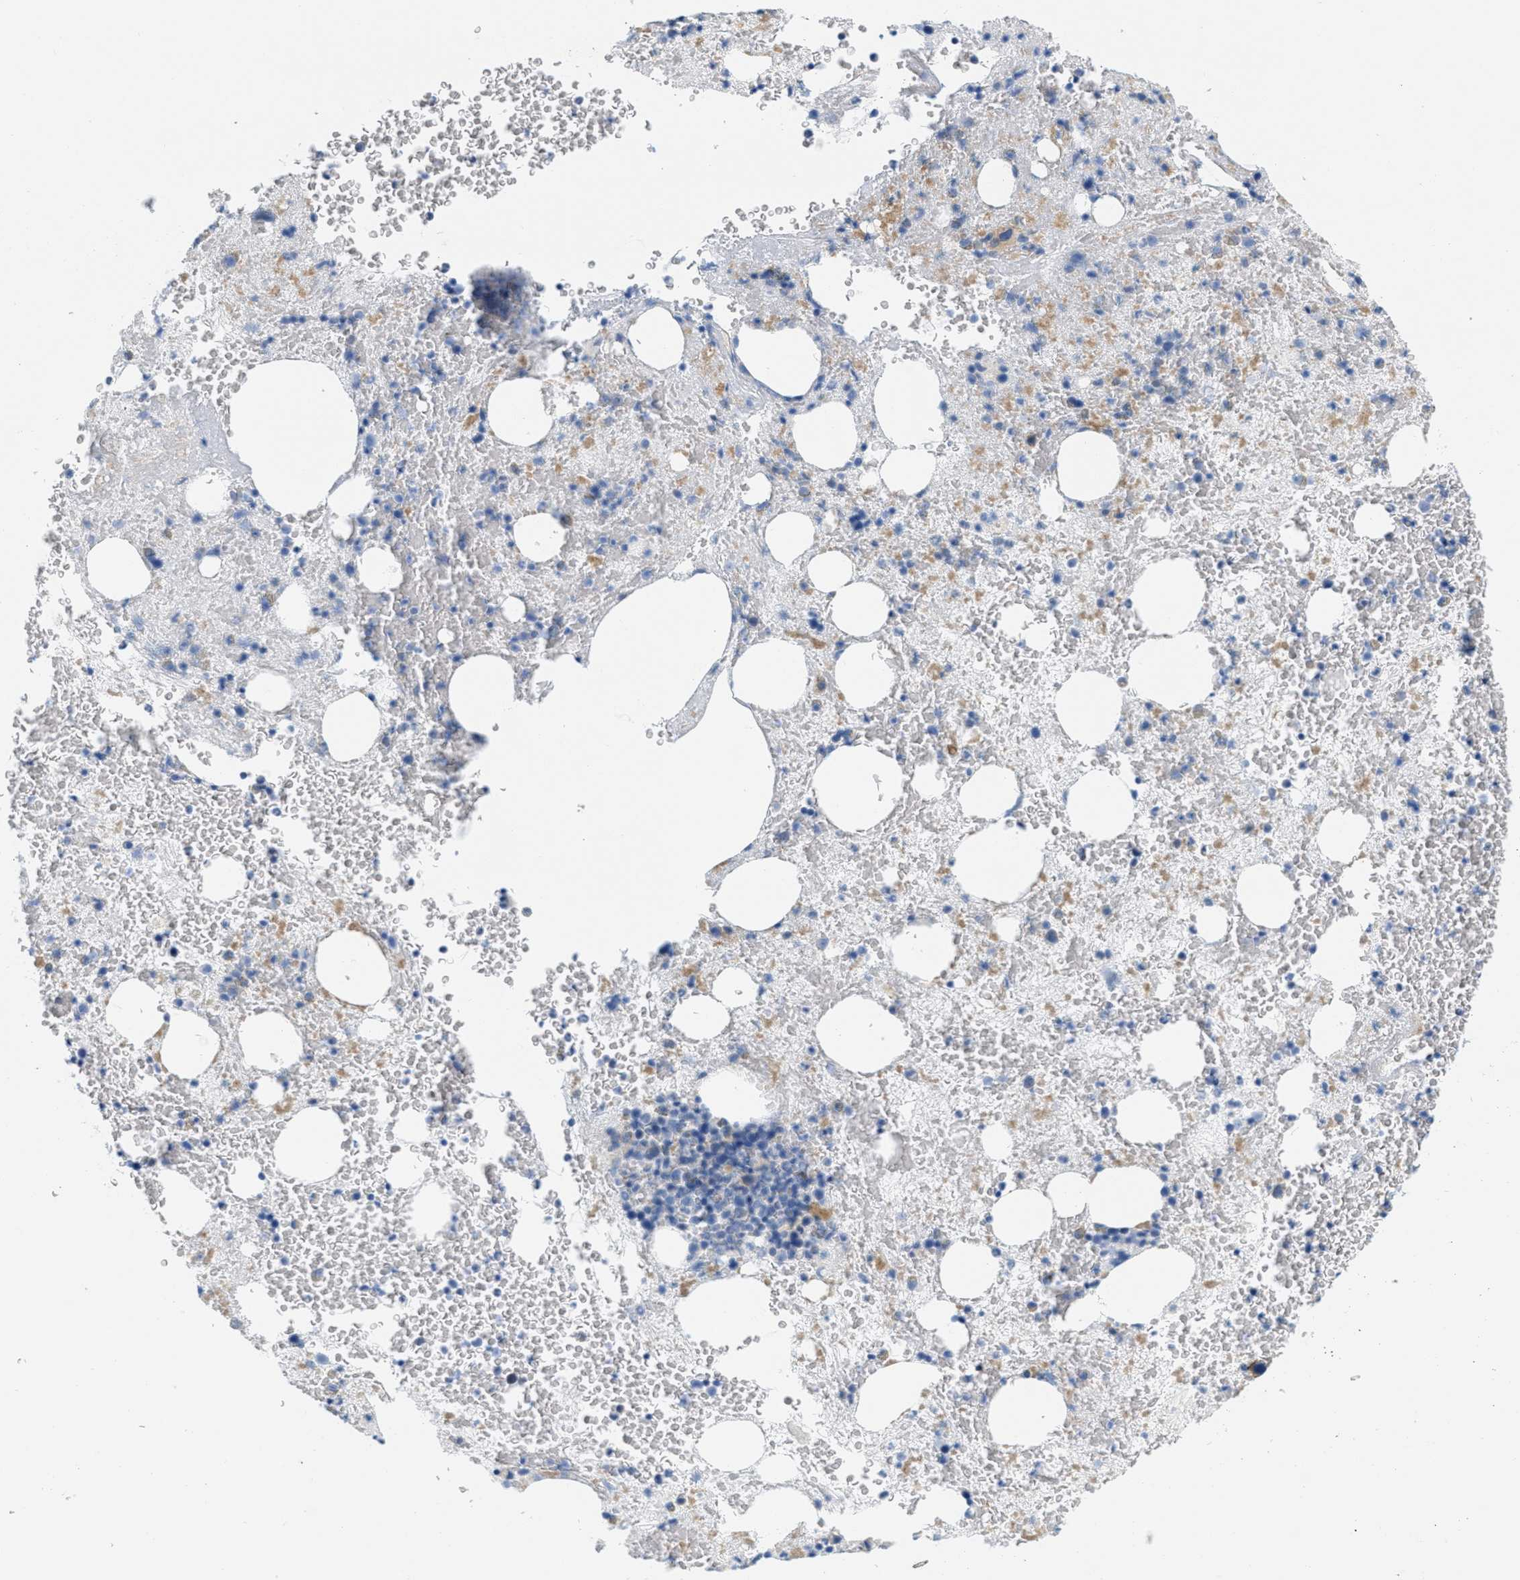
{"staining": {"intensity": "moderate", "quantity": "<25%", "location": "cytoplasmic/membranous"}, "tissue": "bone marrow", "cell_type": "Hematopoietic cells", "image_type": "normal", "snomed": [{"axis": "morphology", "description": "Normal tissue, NOS"}, {"axis": "morphology", "description": "Inflammation, NOS"}, {"axis": "topography", "description": "Bone marrow"}], "caption": "A high-resolution micrograph shows IHC staining of benign bone marrow, which reveals moderate cytoplasmic/membranous staining in approximately <25% of hematopoietic cells.", "gene": "TEX264", "patient": {"sex": "male", "age": 63}}